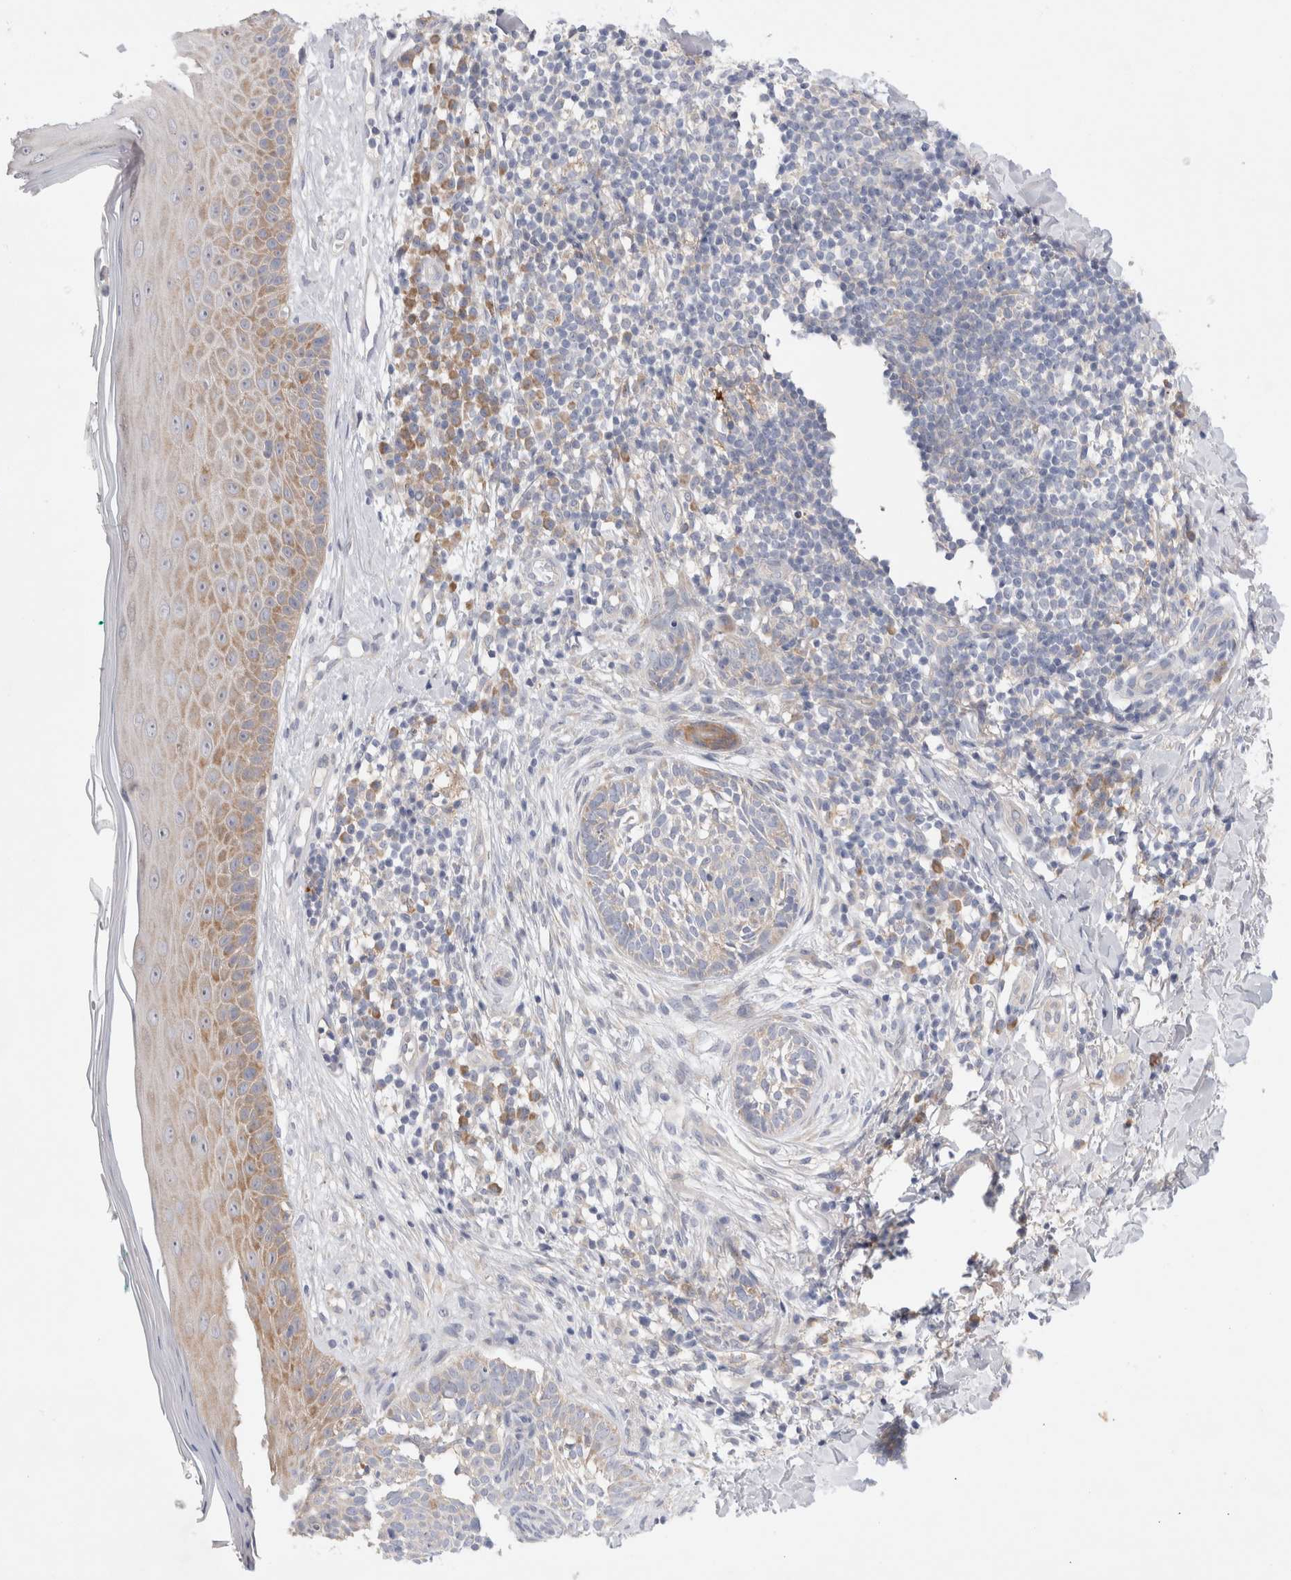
{"staining": {"intensity": "weak", "quantity": "<25%", "location": "cytoplasmic/membranous"}, "tissue": "skin cancer", "cell_type": "Tumor cells", "image_type": "cancer", "snomed": [{"axis": "morphology", "description": "Normal tissue, NOS"}, {"axis": "morphology", "description": "Basal cell carcinoma"}, {"axis": "topography", "description": "Skin"}], "caption": "A photomicrograph of human skin cancer is negative for staining in tumor cells. The staining is performed using DAB brown chromogen with nuclei counter-stained in using hematoxylin.", "gene": "RBM12B", "patient": {"sex": "male", "age": 67}}